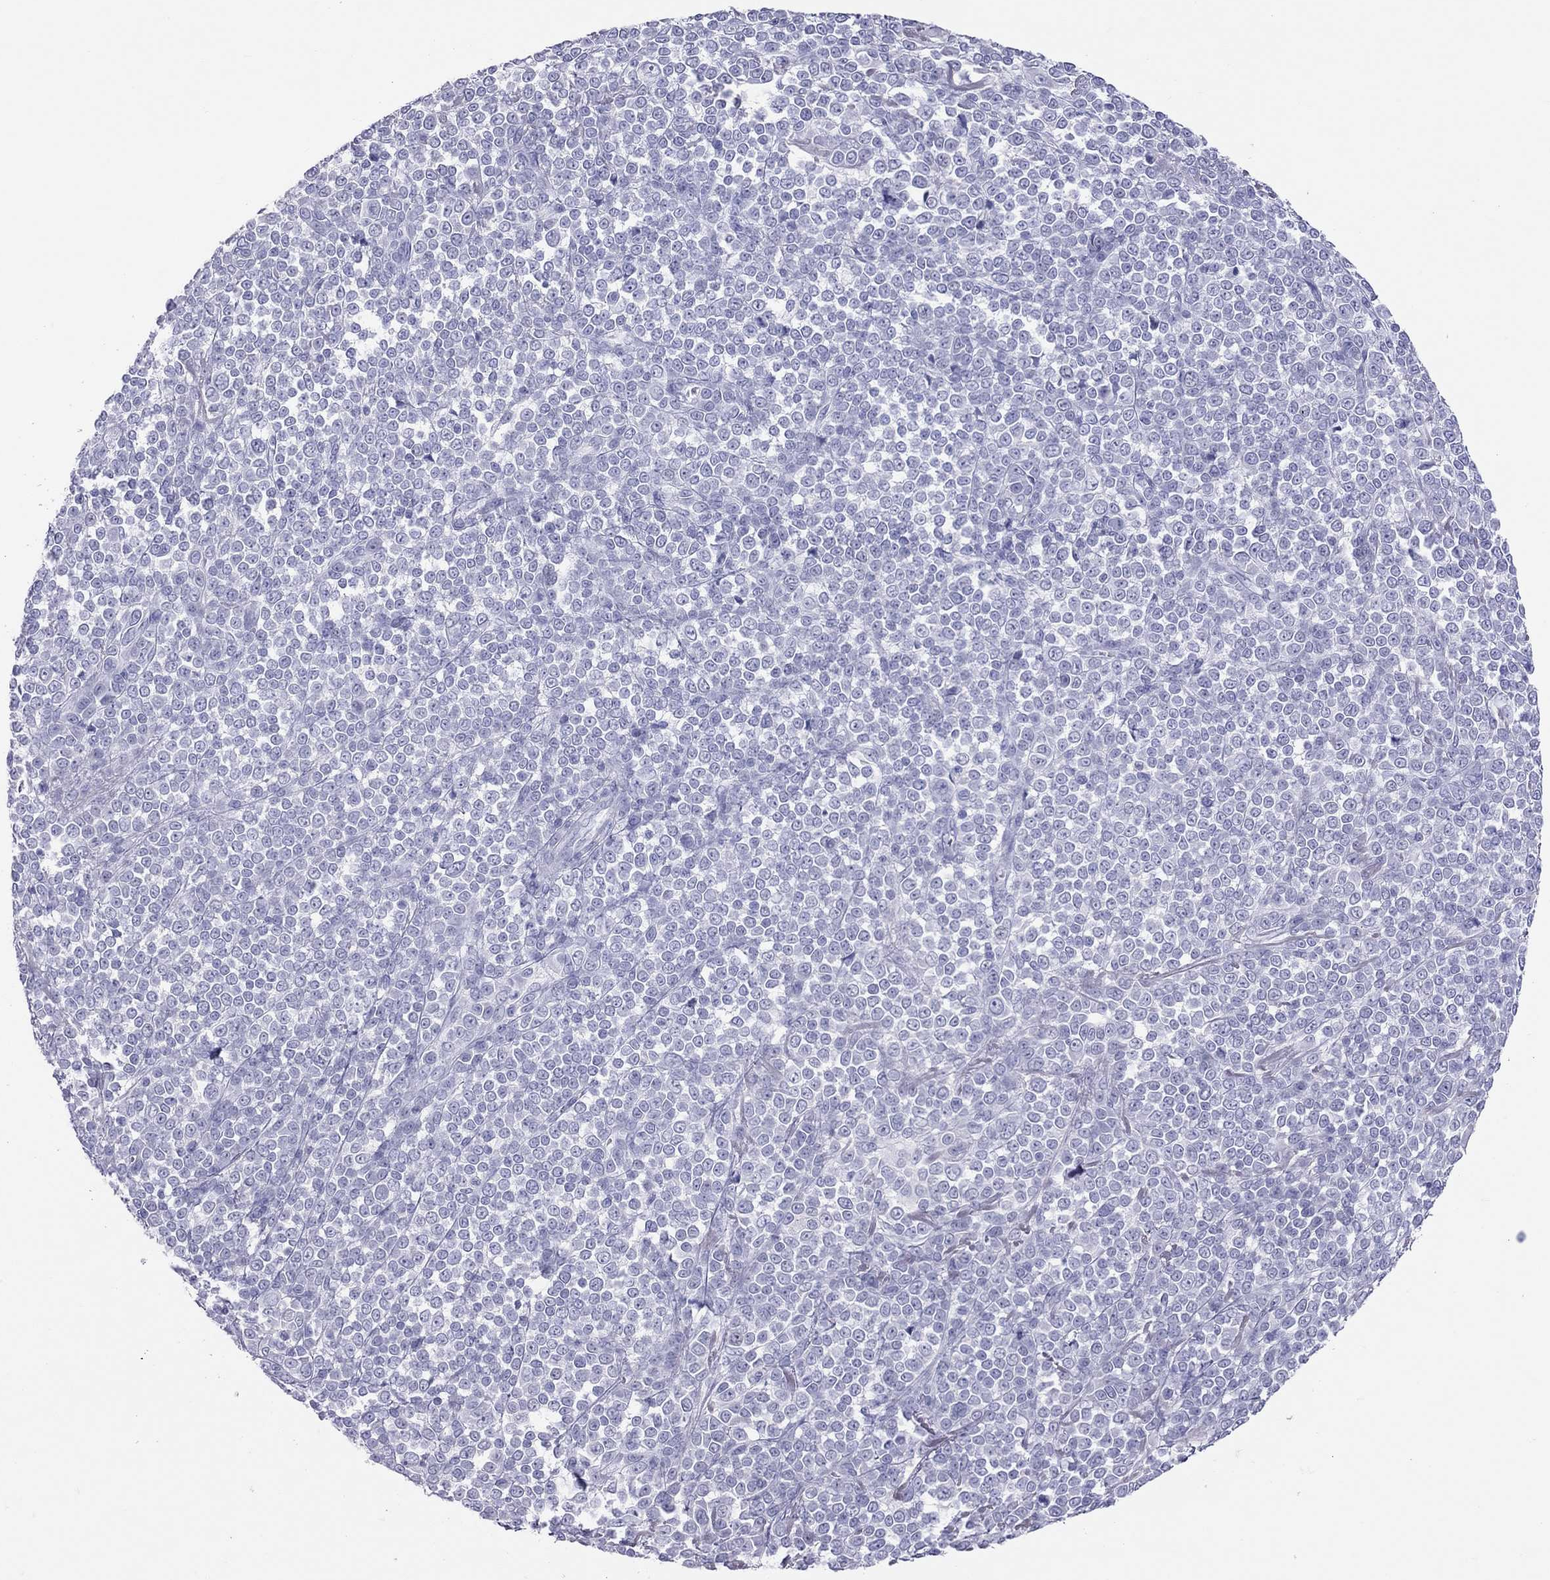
{"staining": {"intensity": "negative", "quantity": "none", "location": "none"}, "tissue": "melanoma", "cell_type": "Tumor cells", "image_type": "cancer", "snomed": [{"axis": "morphology", "description": "Malignant melanoma, NOS"}, {"axis": "topography", "description": "Skin"}], "caption": "The image reveals no significant positivity in tumor cells of malignant melanoma. (DAB IHC with hematoxylin counter stain).", "gene": "MUC16", "patient": {"sex": "female", "age": 95}}